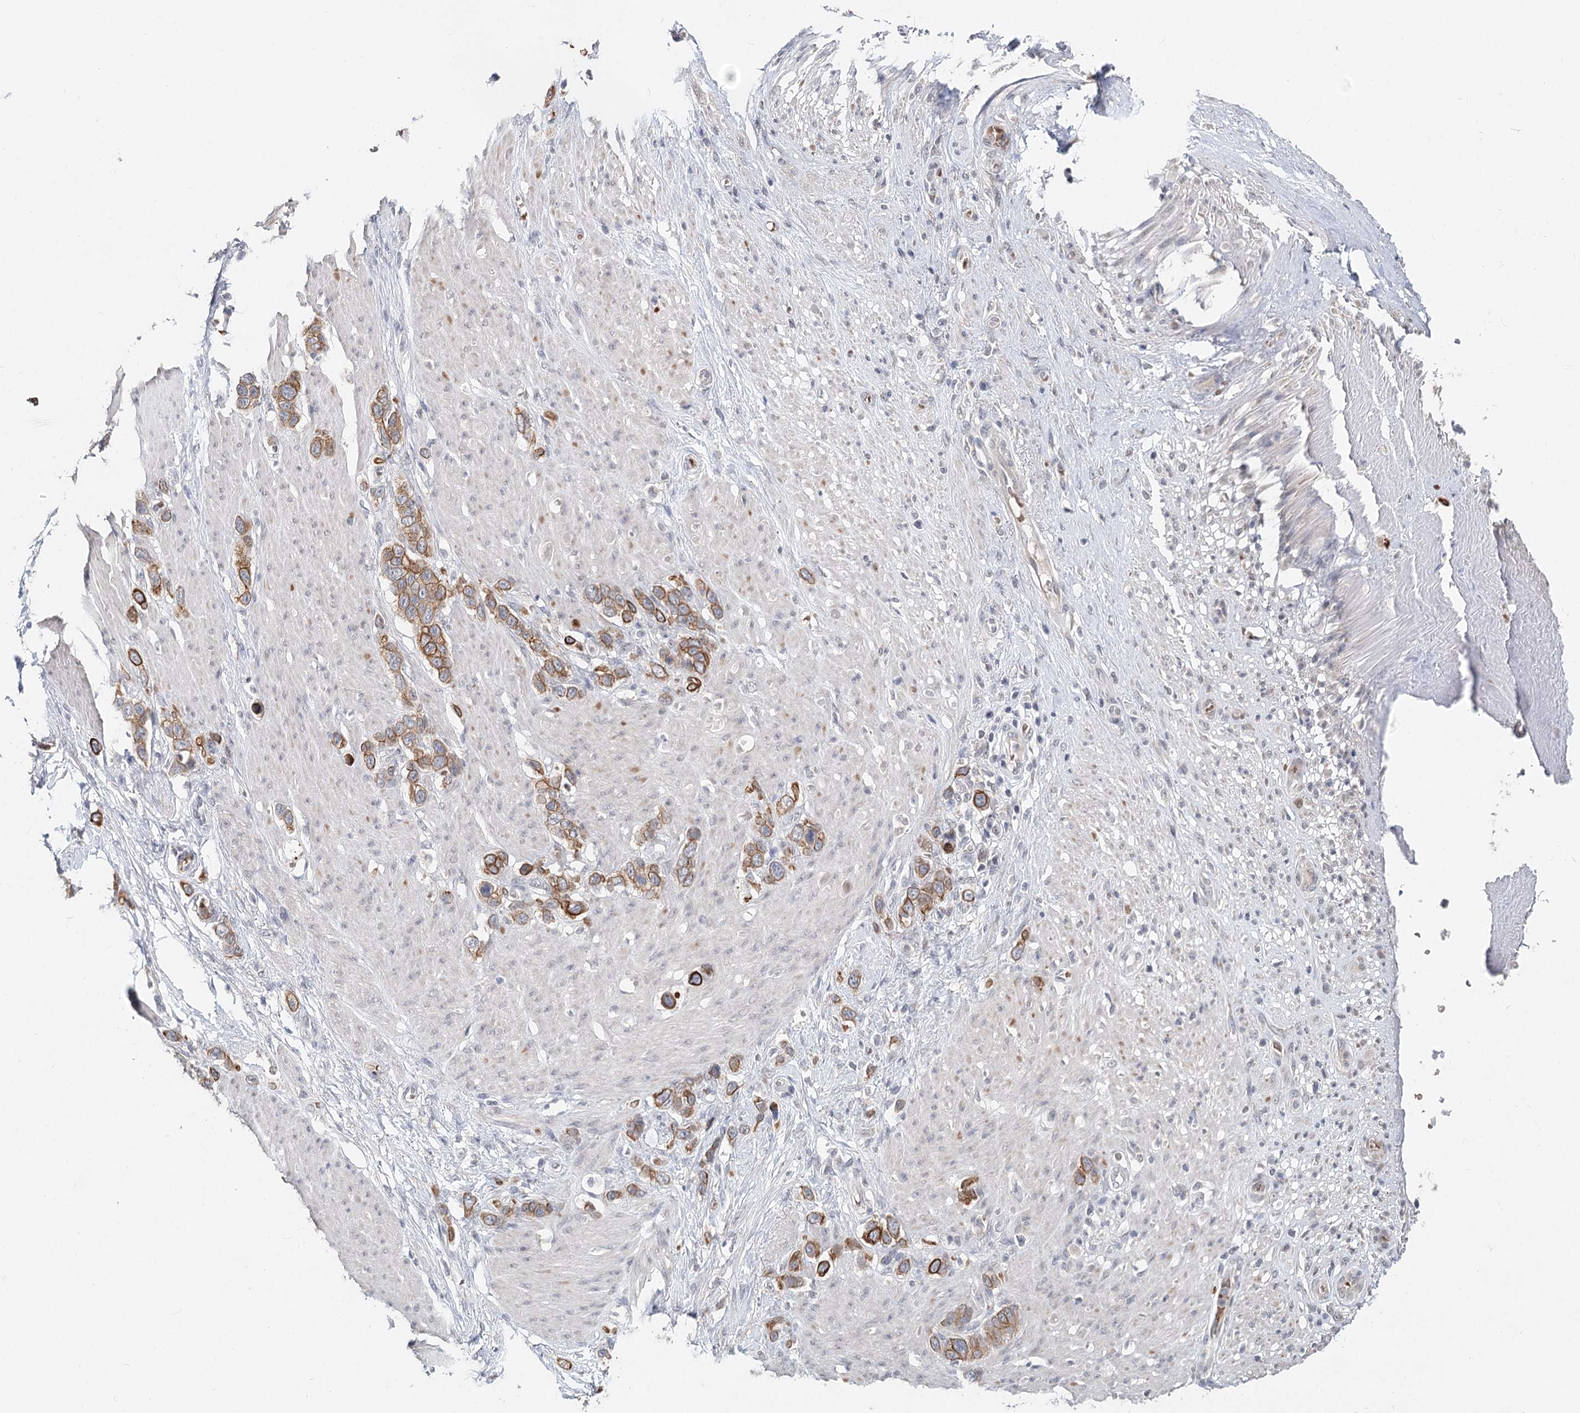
{"staining": {"intensity": "moderate", "quantity": ">75%", "location": "cytoplasmic/membranous"}, "tissue": "stomach cancer", "cell_type": "Tumor cells", "image_type": "cancer", "snomed": [{"axis": "morphology", "description": "Adenocarcinoma, NOS"}, {"axis": "morphology", "description": "Adenocarcinoma, High grade"}, {"axis": "topography", "description": "Stomach, upper"}, {"axis": "topography", "description": "Stomach, lower"}], "caption": "Stomach cancer (adenocarcinoma (high-grade)) stained with DAB immunohistochemistry displays medium levels of moderate cytoplasmic/membranous staining in approximately >75% of tumor cells.", "gene": "FBXO7", "patient": {"sex": "female", "age": 65}}